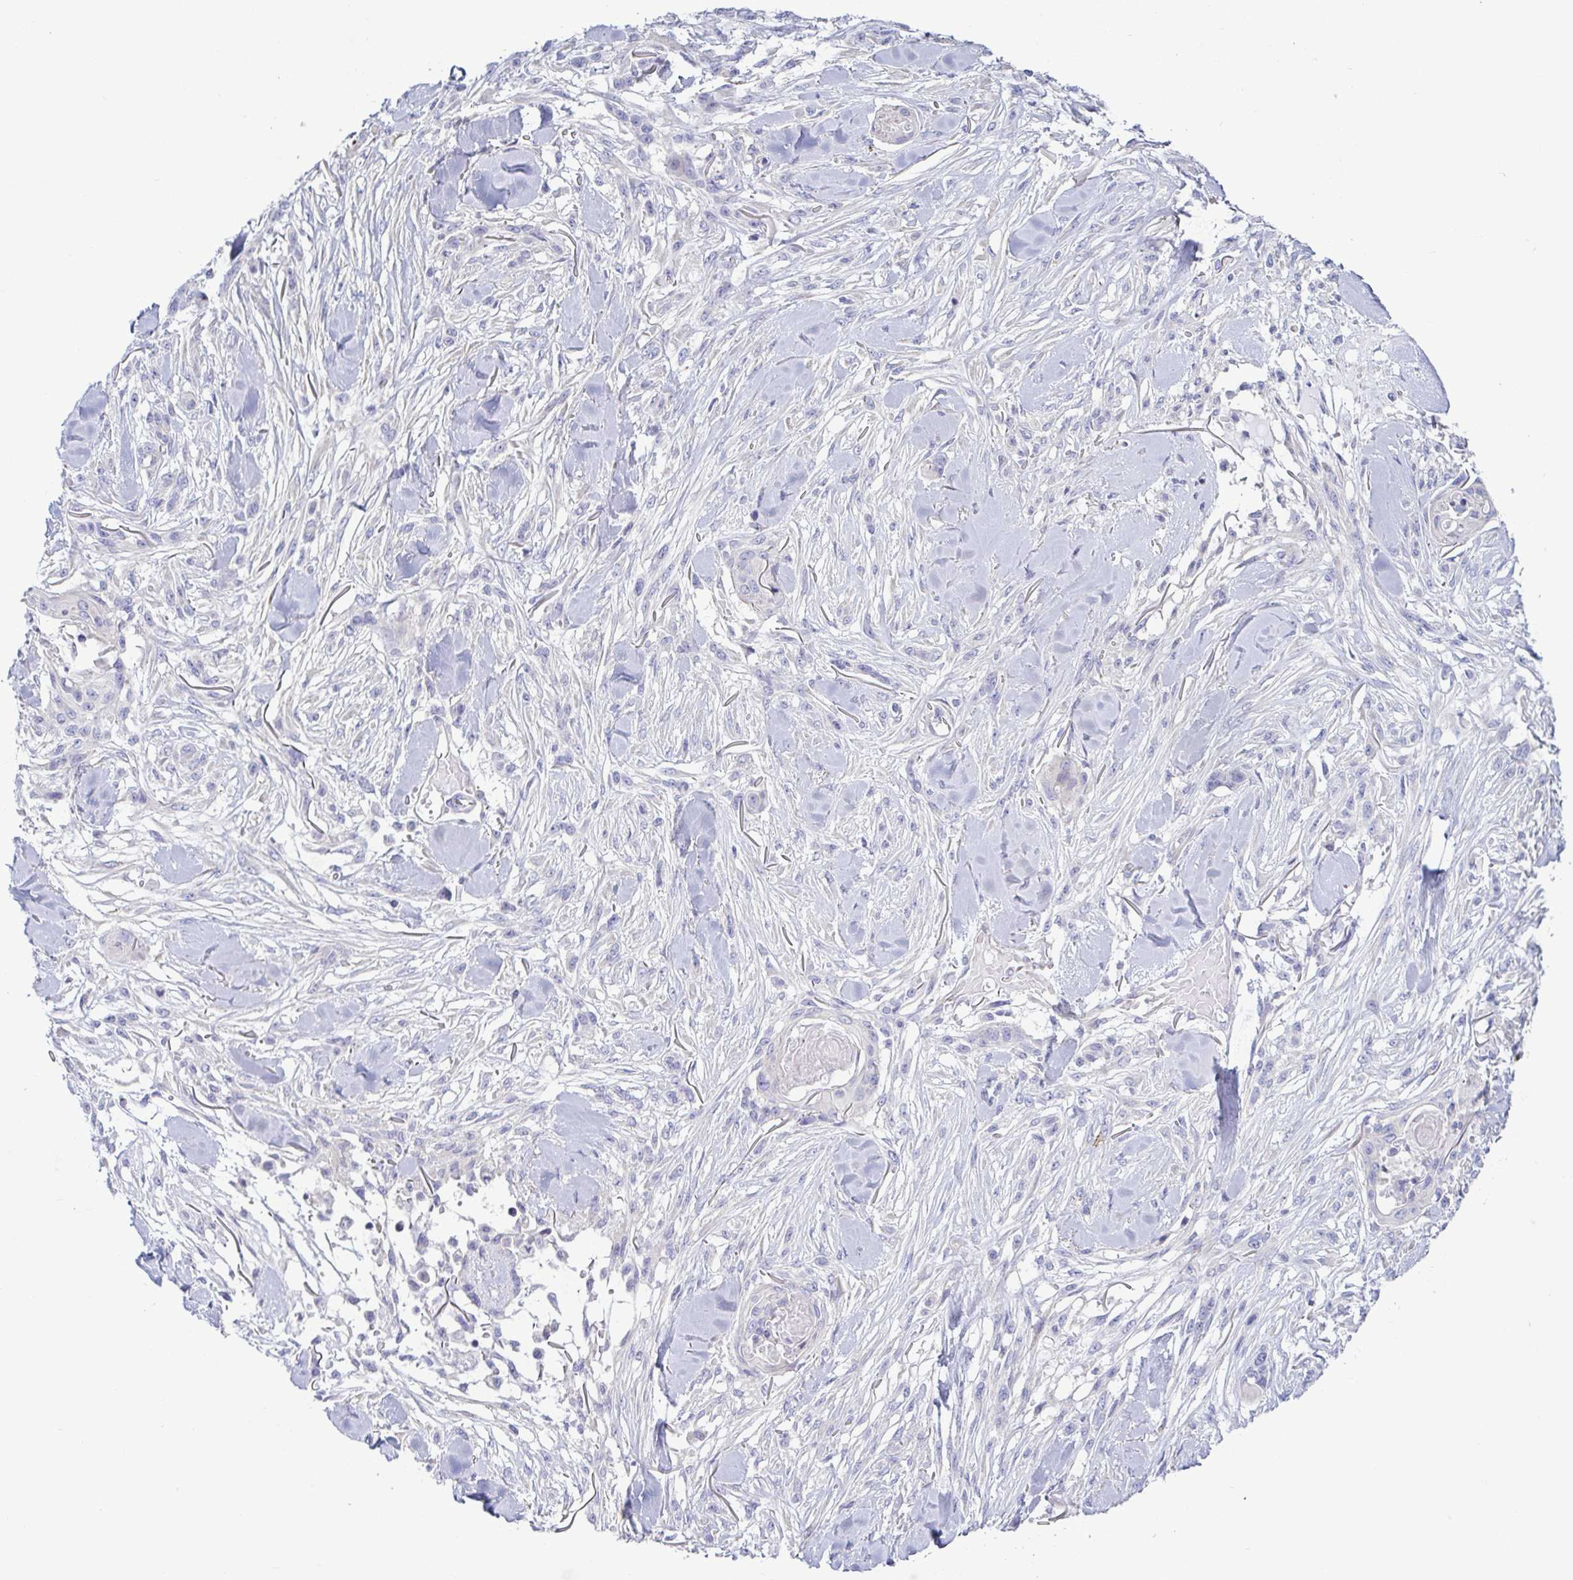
{"staining": {"intensity": "negative", "quantity": "none", "location": "none"}, "tissue": "skin cancer", "cell_type": "Tumor cells", "image_type": "cancer", "snomed": [{"axis": "morphology", "description": "Squamous cell carcinoma, NOS"}, {"axis": "topography", "description": "Skin"}], "caption": "DAB (3,3'-diaminobenzidine) immunohistochemical staining of human skin cancer (squamous cell carcinoma) demonstrates no significant staining in tumor cells. (DAB (3,3'-diaminobenzidine) IHC visualized using brightfield microscopy, high magnification).", "gene": "TNNI2", "patient": {"sex": "female", "age": 59}}